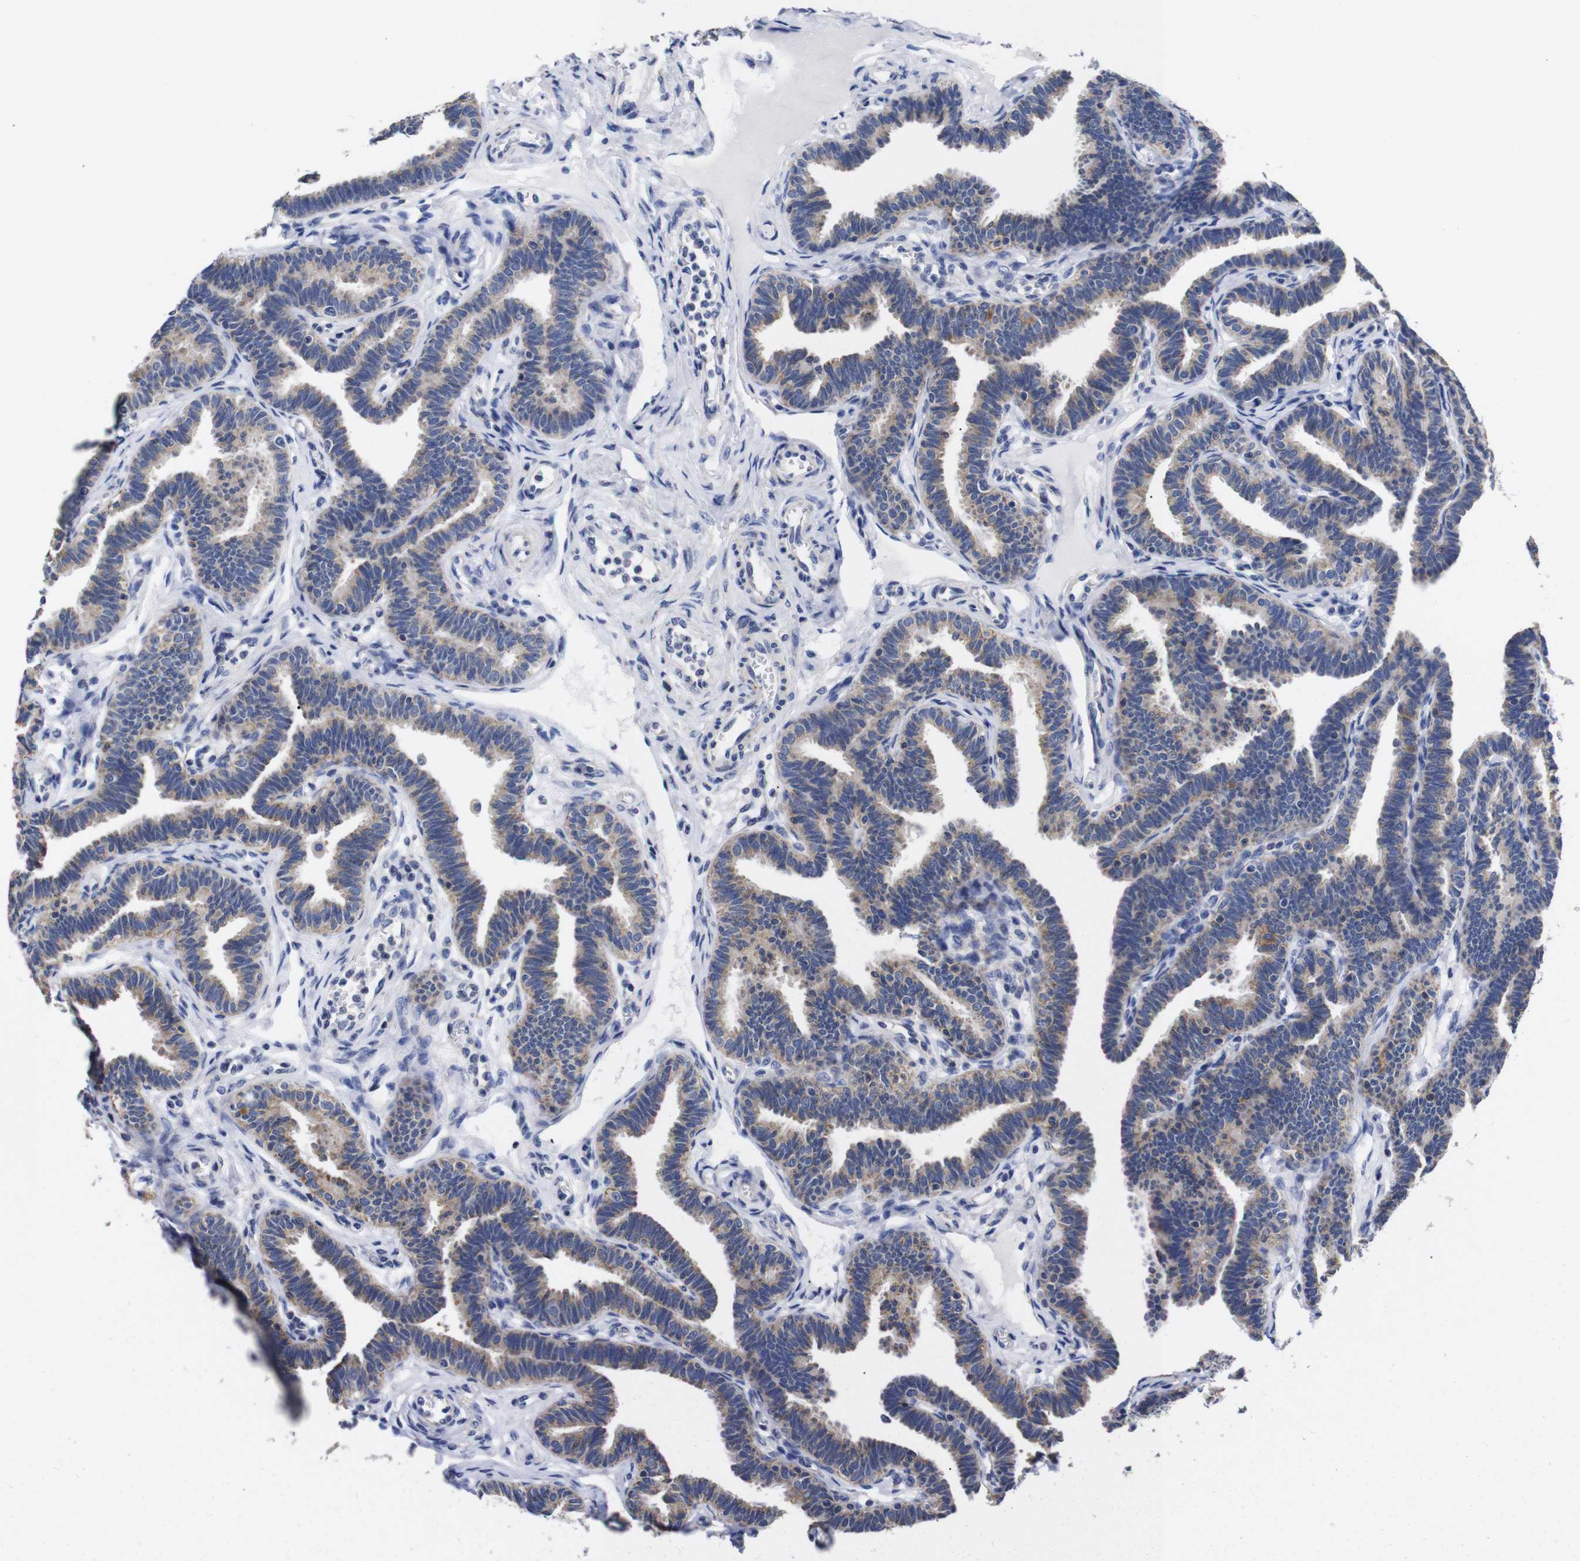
{"staining": {"intensity": "weak", "quantity": ">75%", "location": "cytoplasmic/membranous"}, "tissue": "fallopian tube", "cell_type": "Glandular cells", "image_type": "normal", "snomed": [{"axis": "morphology", "description": "Normal tissue, NOS"}, {"axis": "topography", "description": "Fallopian tube"}, {"axis": "topography", "description": "Ovary"}], "caption": "Fallopian tube stained with immunohistochemistry (IHC) displays weak cytoplasmic/membranous staining in about >75% of glandular cells.", "gene": "OPN3", "patient": {"sex": "female", "age": 23}}